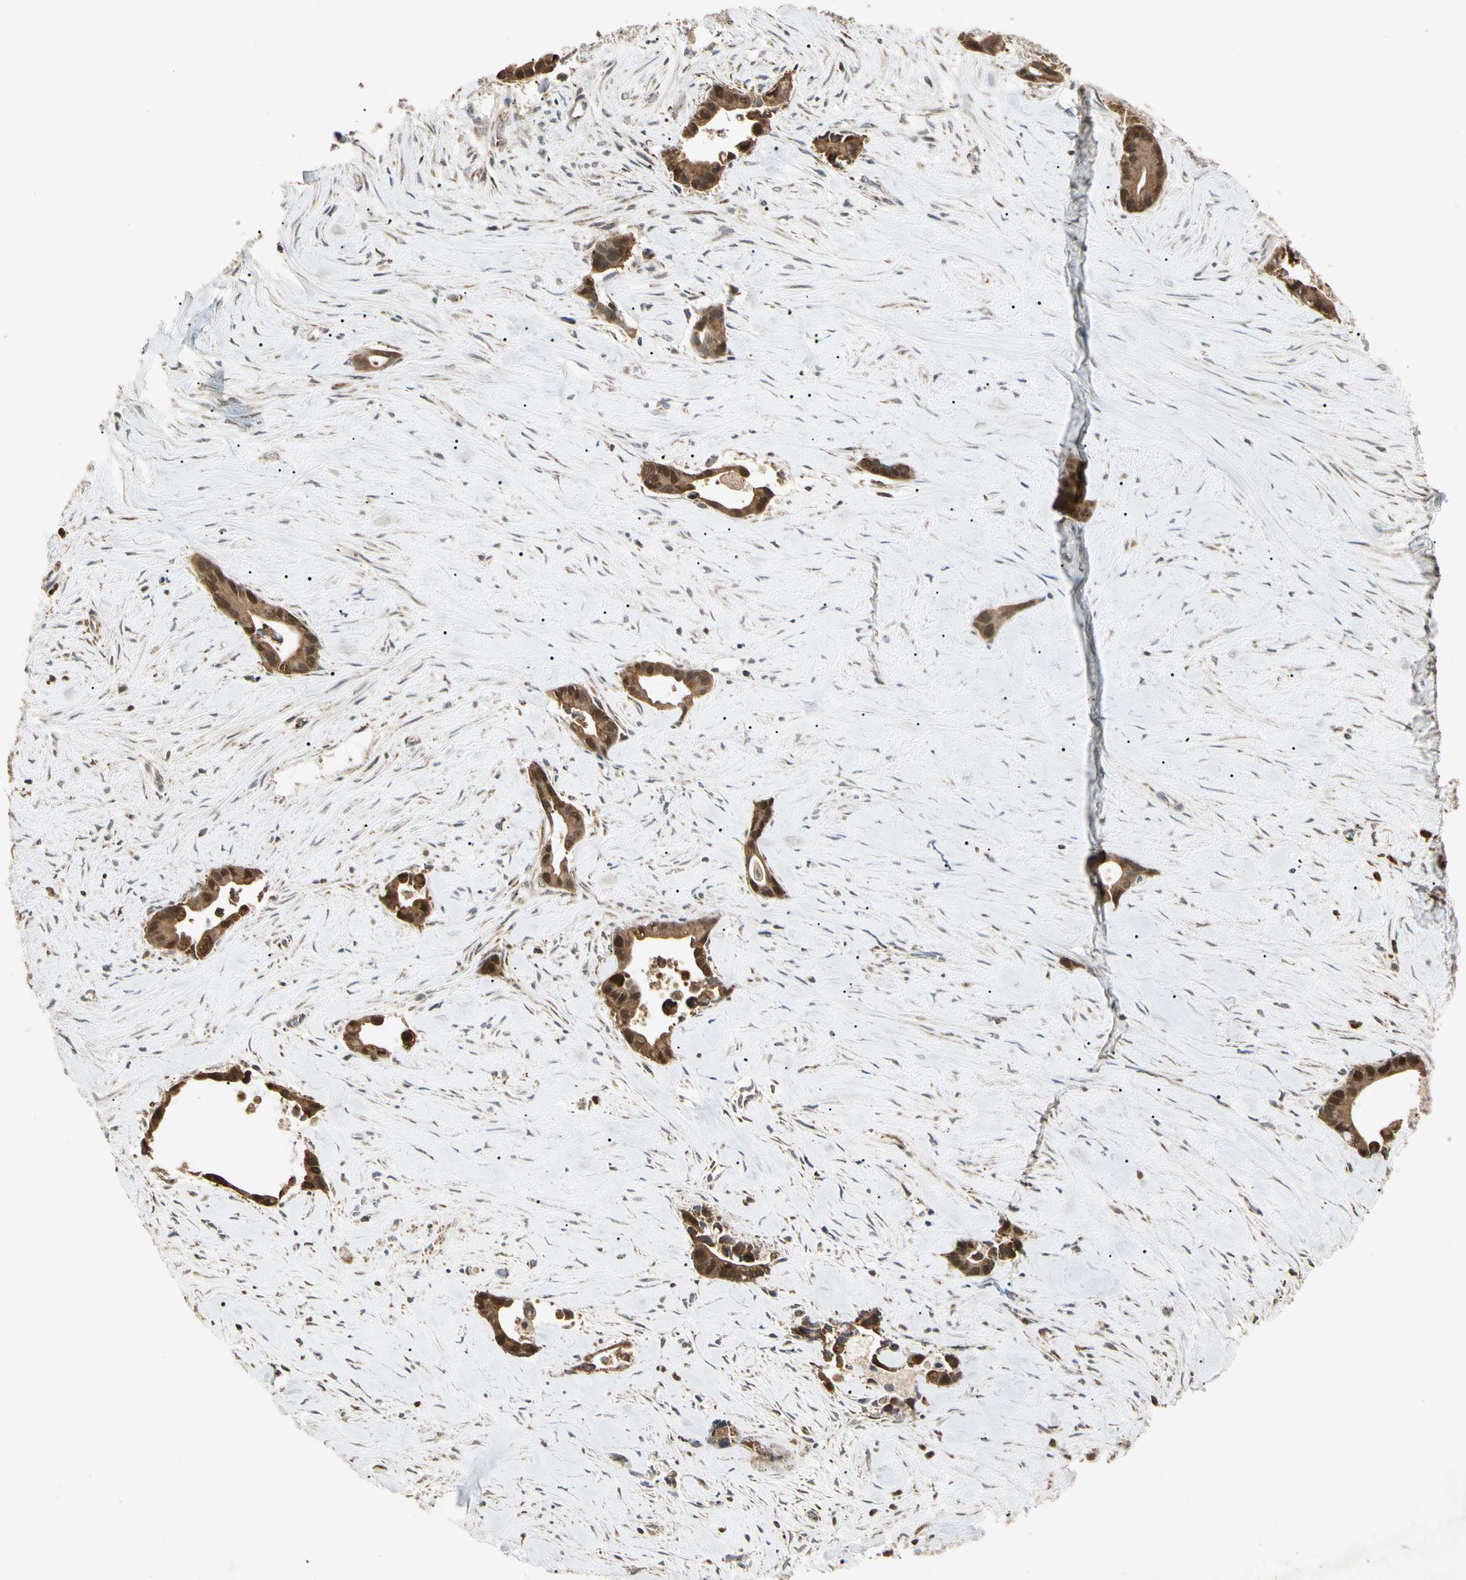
{"staining": {"intensity": "moderate", "quantity": ">75%", "location": "cytoplasmic/membranous,nuclear"}, "tissue": "liver cancer", "cell_type": "Tumor cells", "image_type": "cancer", "snomed": [{"axis": "morphology", "description": "Cholangiocarcinoma"}, {"axis": "topography", "description": "Liver"}], "caption": "Liver cholangiocarcinoma stained with DAB immunohistochemistry reveals medium levels of moderate cytoplasmic/membranous and nuclear staining in about >75% of tumor cells. The staining was performed using DAB (3,3'-diaminobenzidine) to visualize the protein expression in brown, while the nuclei were stained in blue with hematoxylin (Magnification: 20x).", "gene": "PRDX5", "patient": {"sex": "female", "age": 55}}